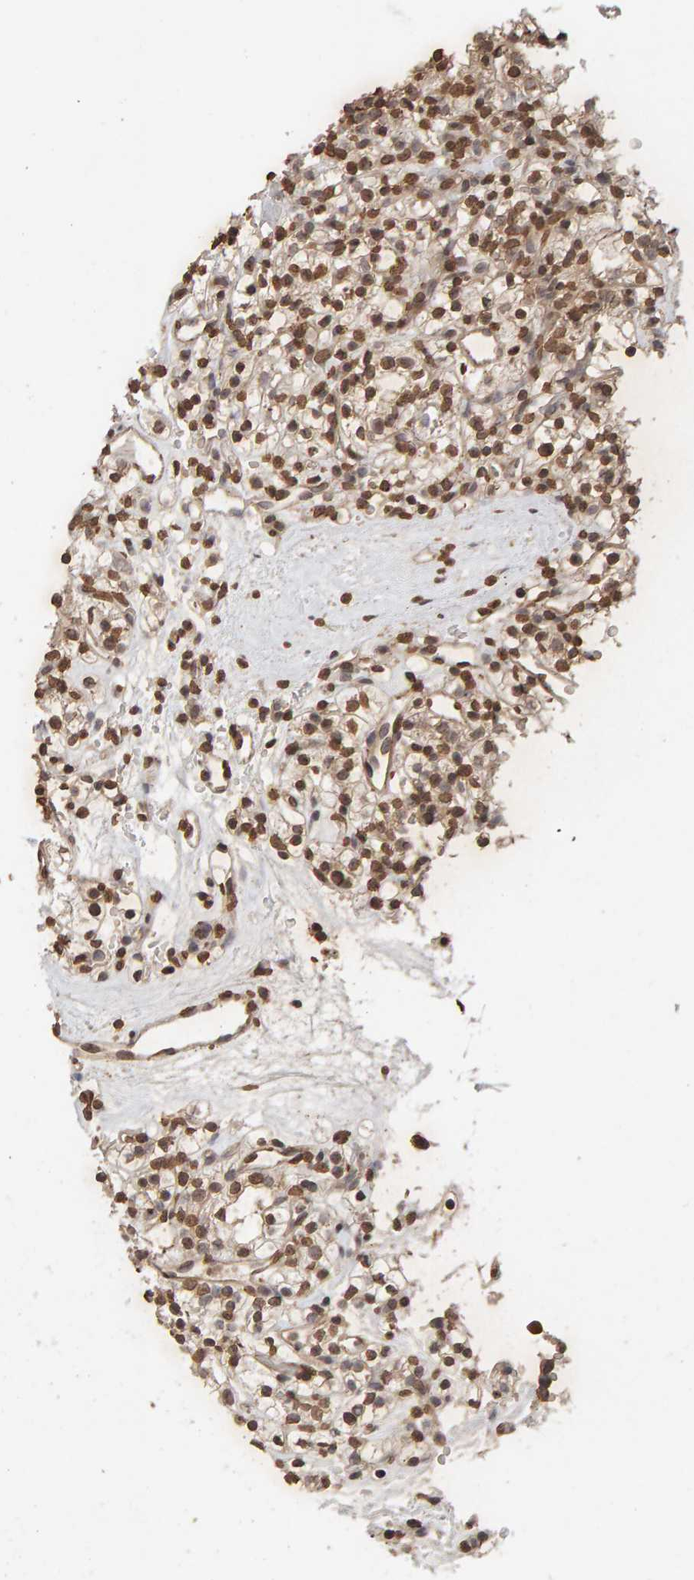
{"staining": {"intensity": "moderate", "quantity": ">75%", "location": "nuclear"}, "tissue": "renal cancer", "cell_type": "Tumor cells", "image_type": "cancer", "snomed": [{"axis": "morphology", "description": "Adenocarcinoma, NOS"}, {"axis": "topography", "description": "Kidney"}], "caption": "Immunohistochemical staining of human adenocarcinoma (renal) reveals moderate nuclear protein staining in about >75% of tumor cells. Nuclei are stained in blue.", "gene": "DNAJB5", "patient": {"sex": "female", "age": 57}}